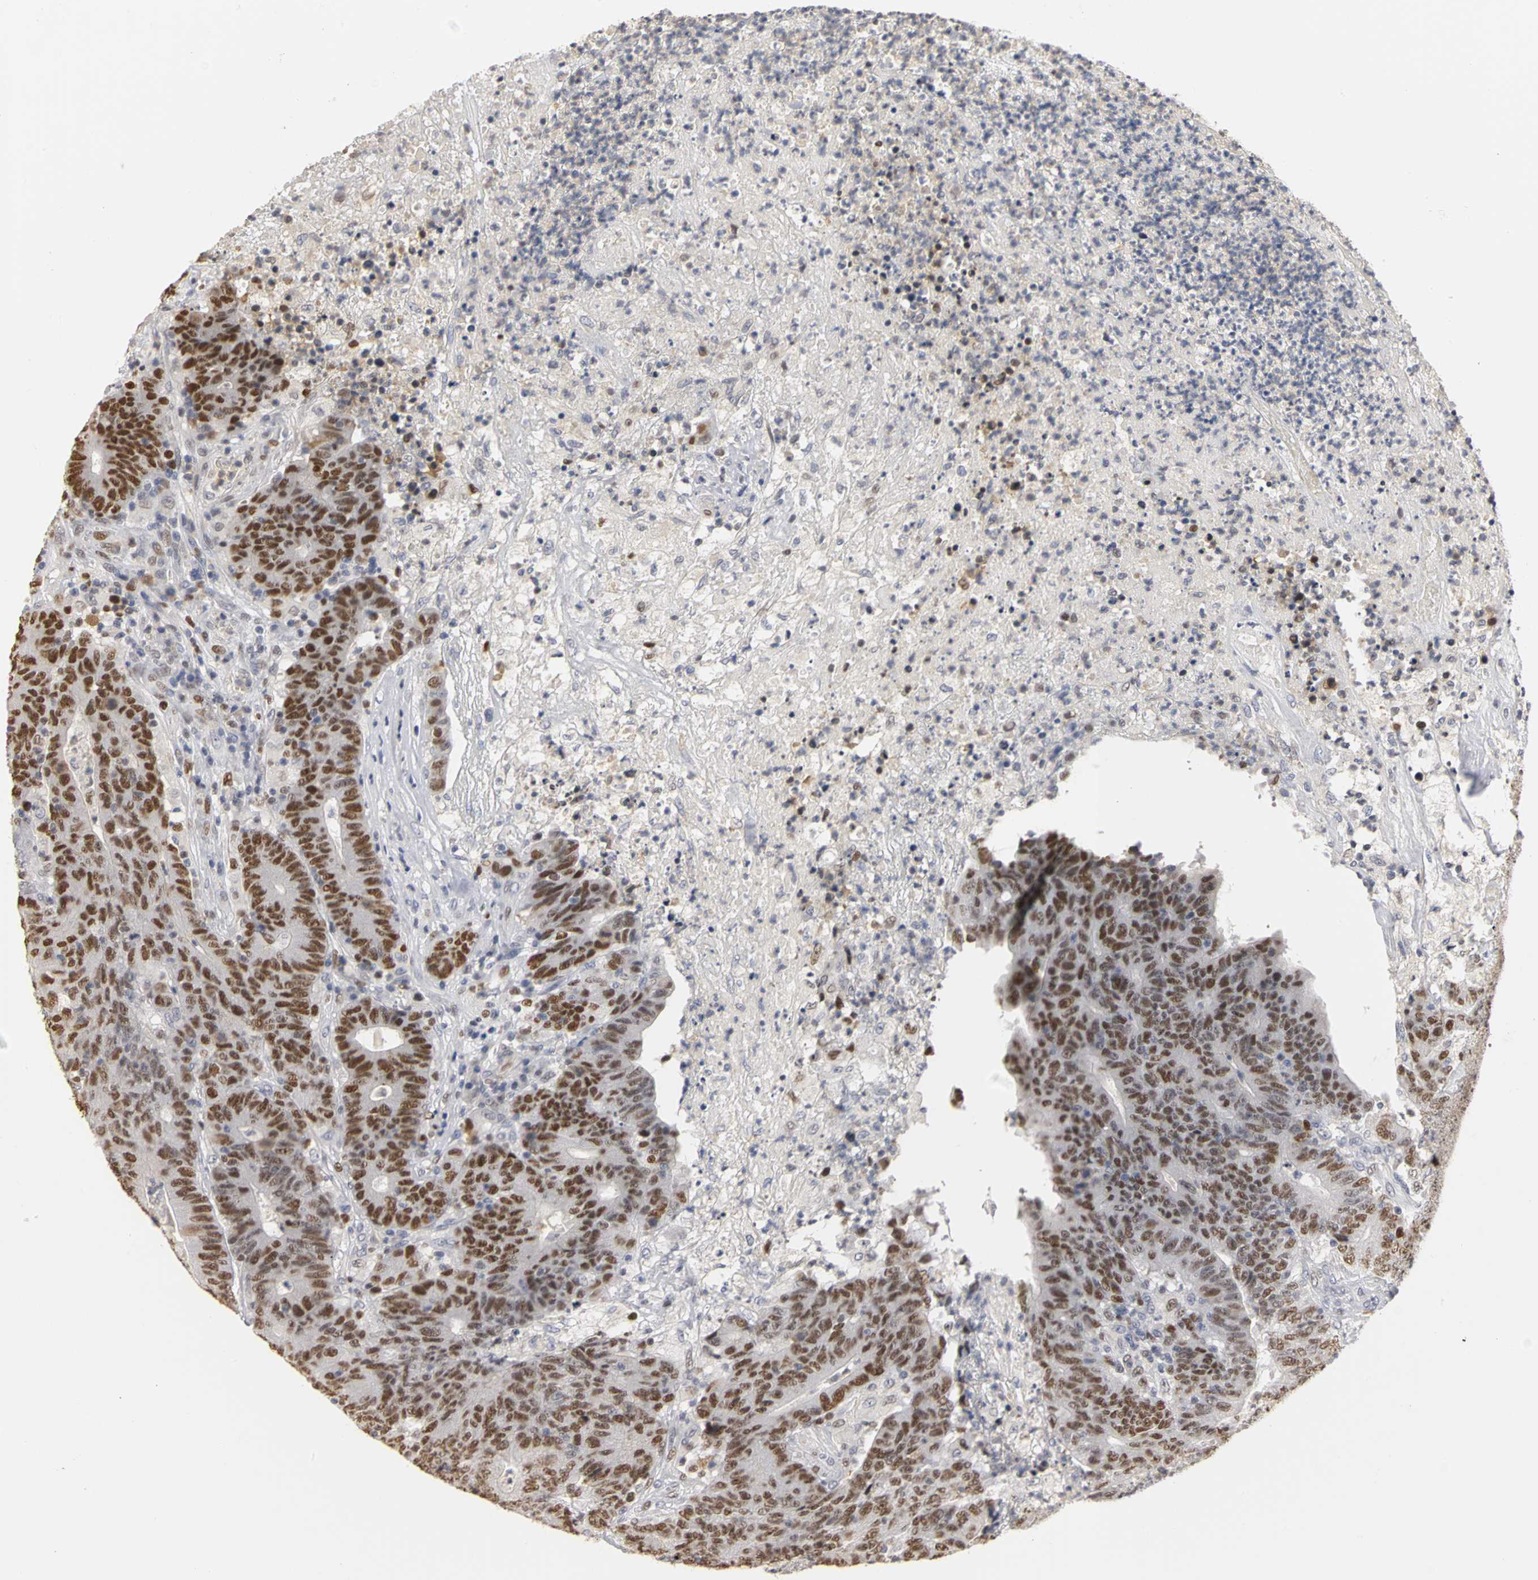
{"staining": {"intensity": "moderate", "quantity": ">75%", "location": "nuclear"}, "tissue": "colorectal cancer", "cell_type": "Tumor cells", "image_type": "cancer", "snomed": [{"axis": "morphology", "description": "Normal tissue, NOS"}, {"axis": "morphology", "description": "Adenocarcinoma, NOS"}, {"axis": "topography", "description": "Colon"}], "caption": "High-magnification brightfield microscopy of adenocarcinoma (colorectal) stained with DAB (3,3'-diaminobenzidine) (brown) and counterstained with hematoxylin (blue). tumor cells exhibit moderate nuclear expression is present in approximately>75% of cells.", "gene": "MCM6", "patient": {"sex": "female", "age": 75}}